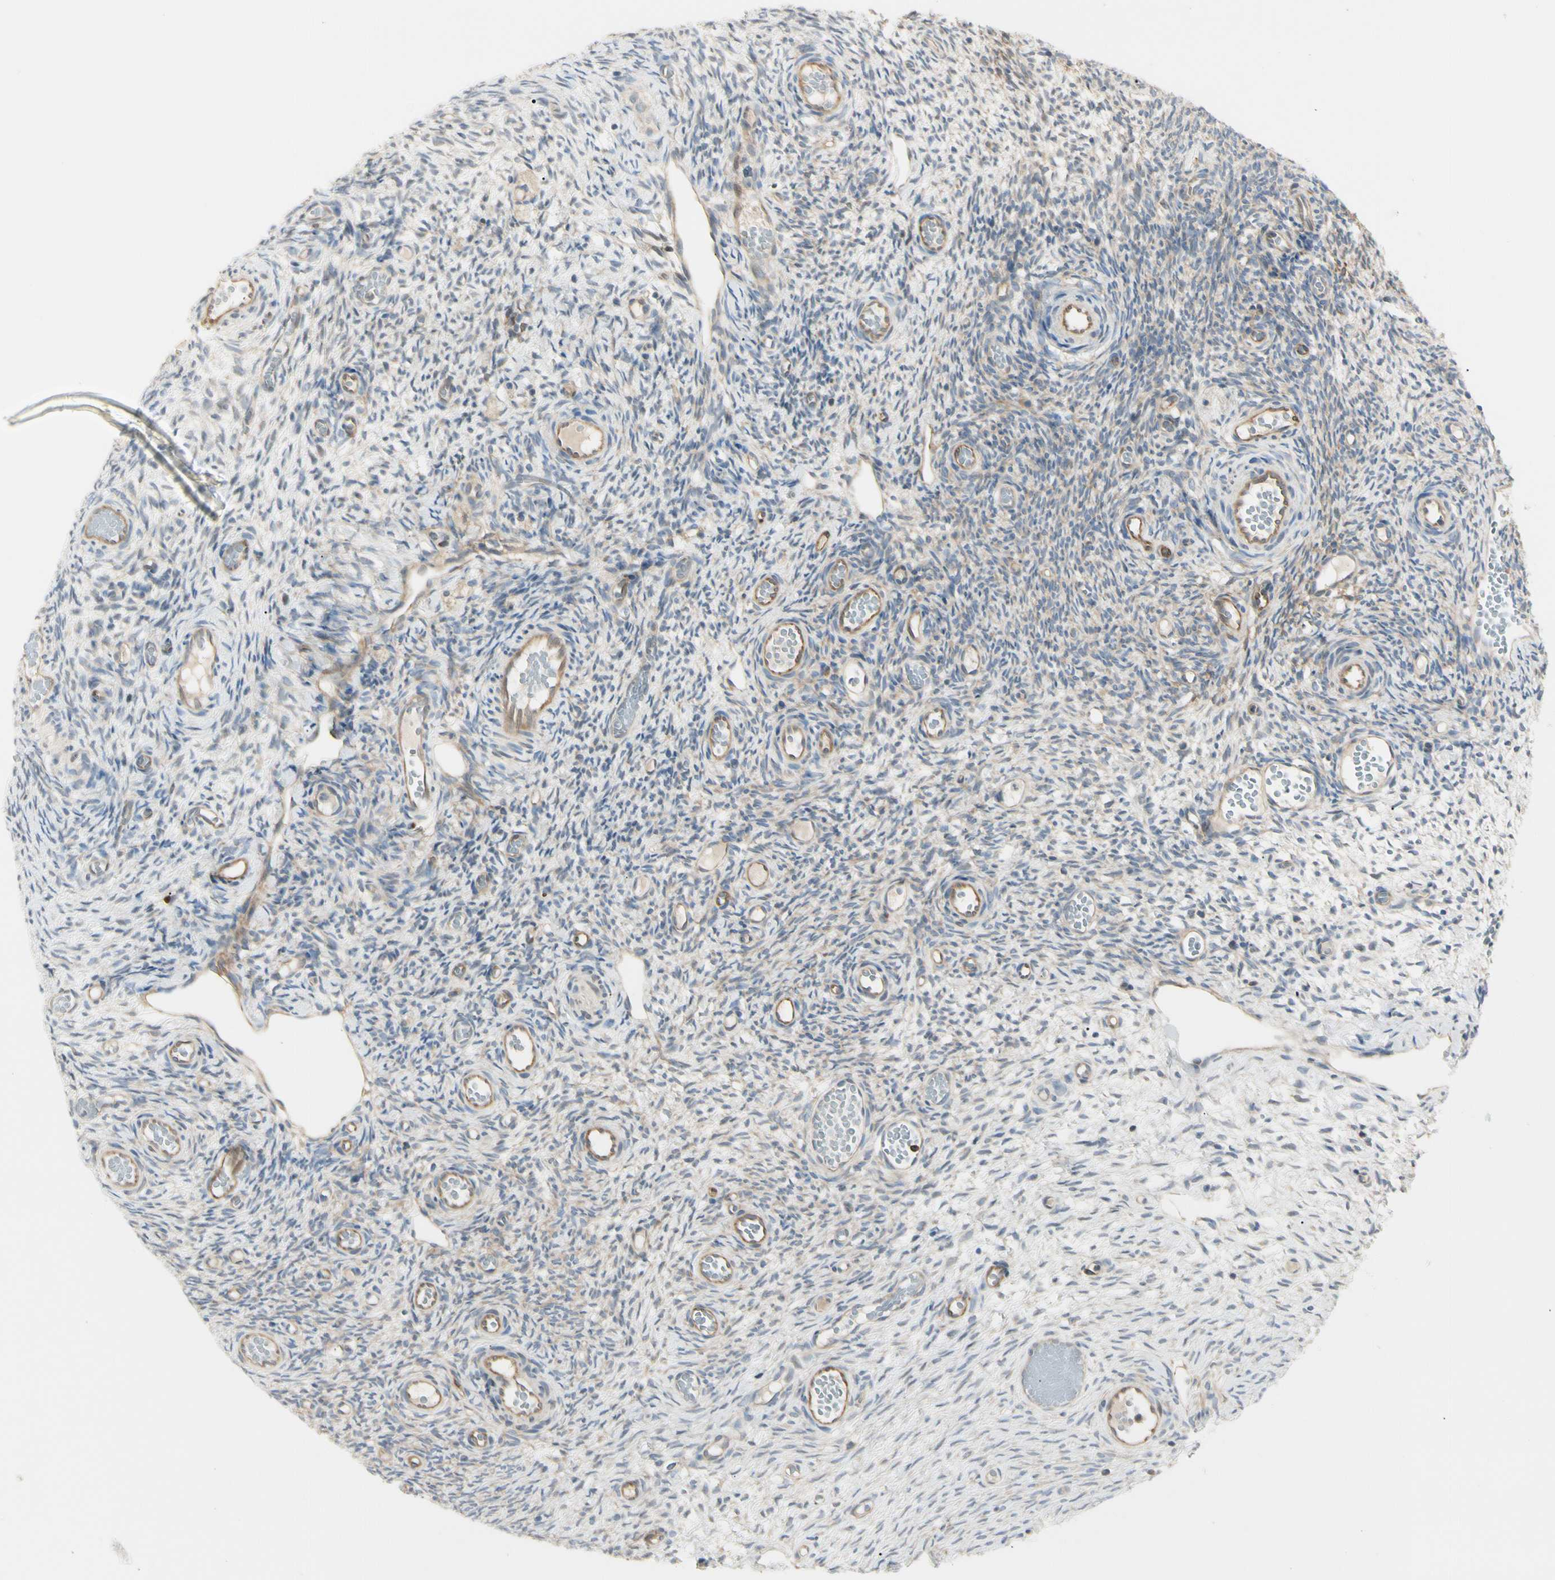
{"staining": {"intensity": "weak", "quantity": "25%-75%", "location": "cytoplasmic/membranous"}, "tissue": "ovary", "cell_type": "Ovarian stroma cells", "image_type": "normal", "snomed": [{"axis": "morphology", "description": "Normal tissue, NOS"}, {"axis": "topography", "description": "Ovary"}], "caption": "Immunohistochemistry (IHC) (DAB) staining of unremarkable human ovary demonstrates weak cytoplasmic/membranous protein expression in about 25%-75% of ovarian stroma cells.", "gene": "NFKB2", "patient": {"sex": "female", "age": 35}}